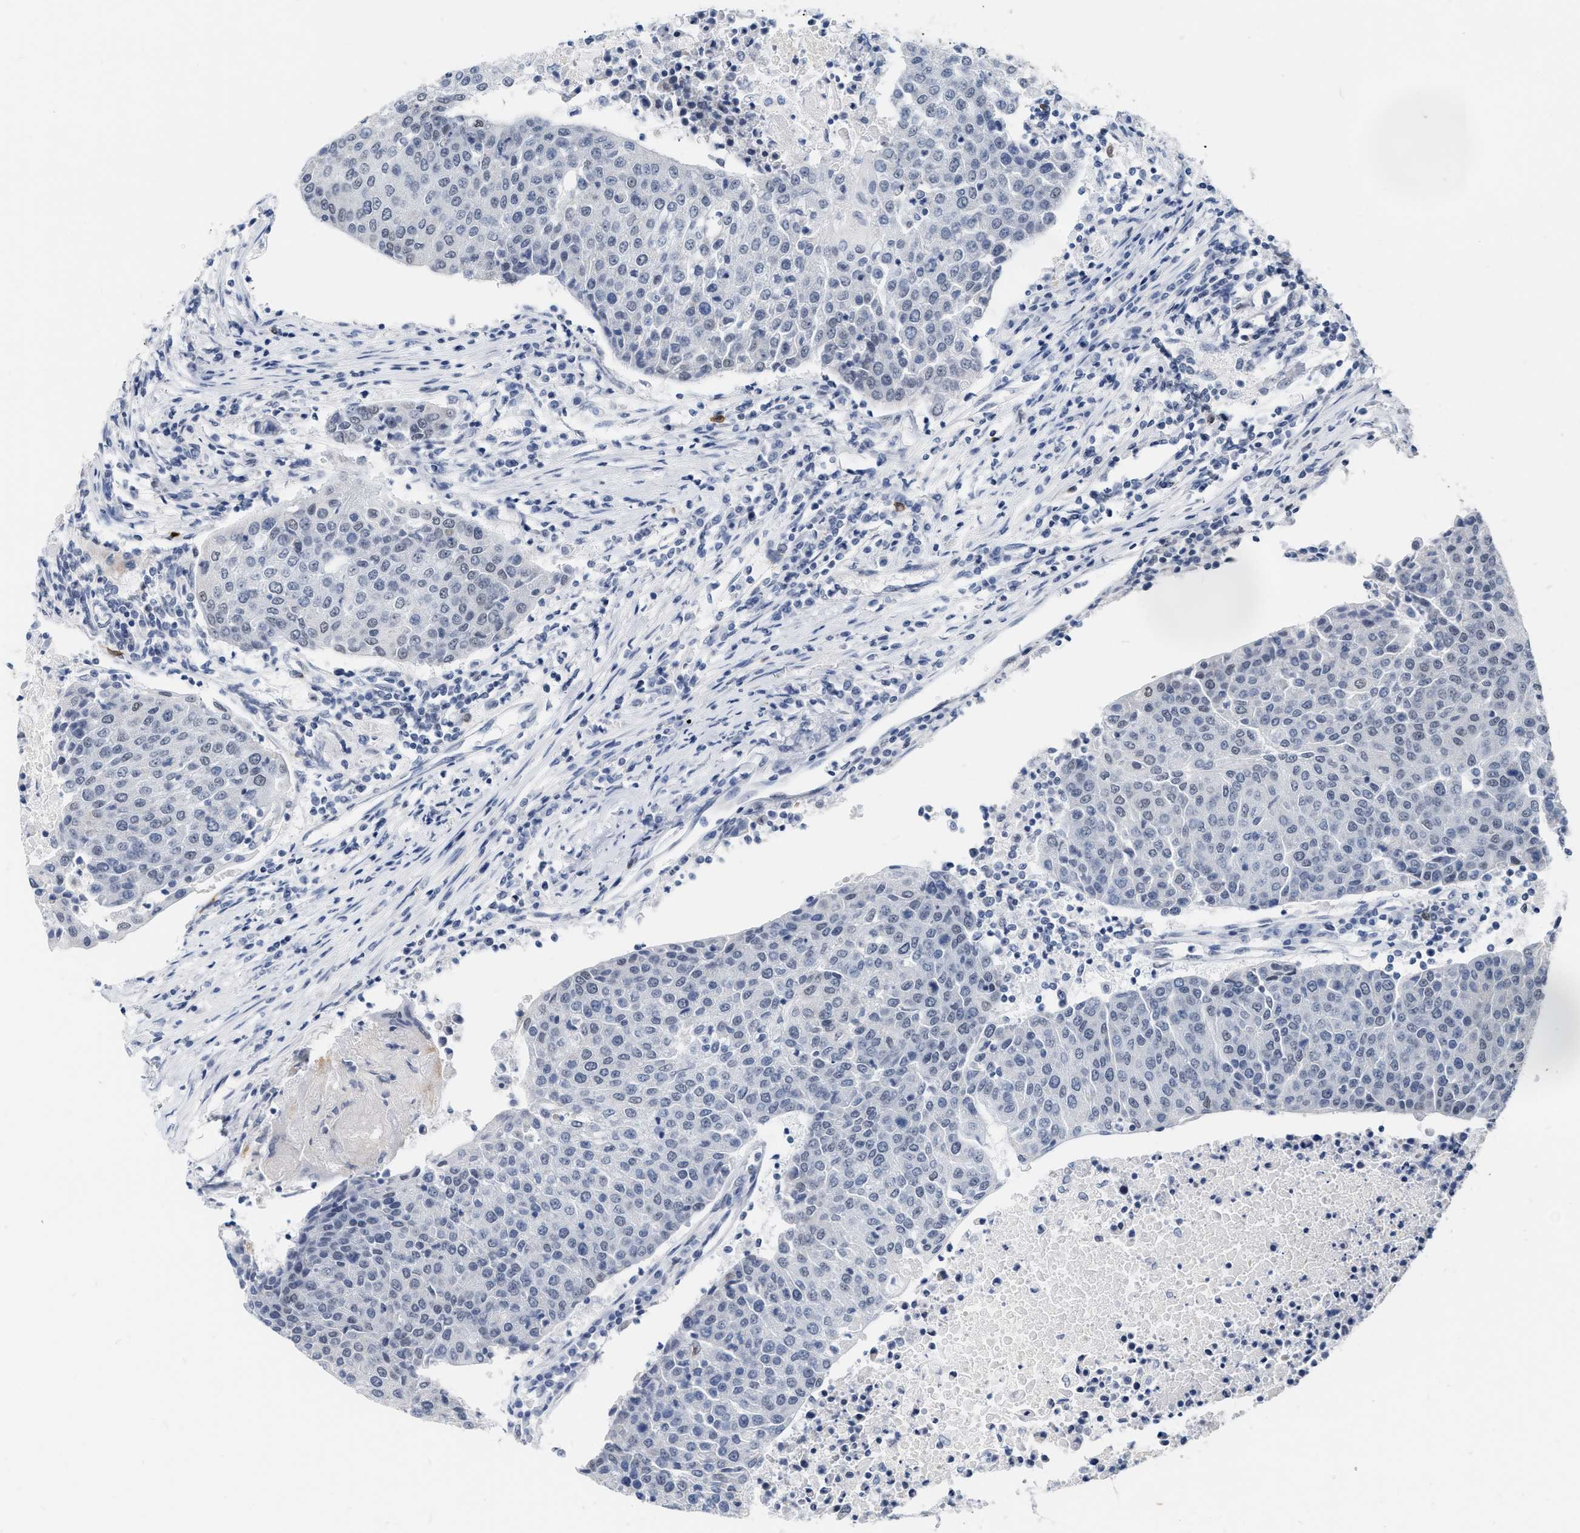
{"staining": {"intensity": "negative", "quantity": "none", "location": "none"}, "tissue": "urothelial cancer", "cell_type": "Tumor cells", "image_type": "cancer", "snomed": [{"axis": "morphology", "description": "Urothelial carcinoma, High grade"}, {"axis": "topography", "description": "Urinary bladder"}], "caption": "The photomicrograph exhibits no significant staining in tumor cells of urothelial carcinoma (high-grade).", "gene": "XIRP1", "patient": {"sex": "female", "age": 85}}